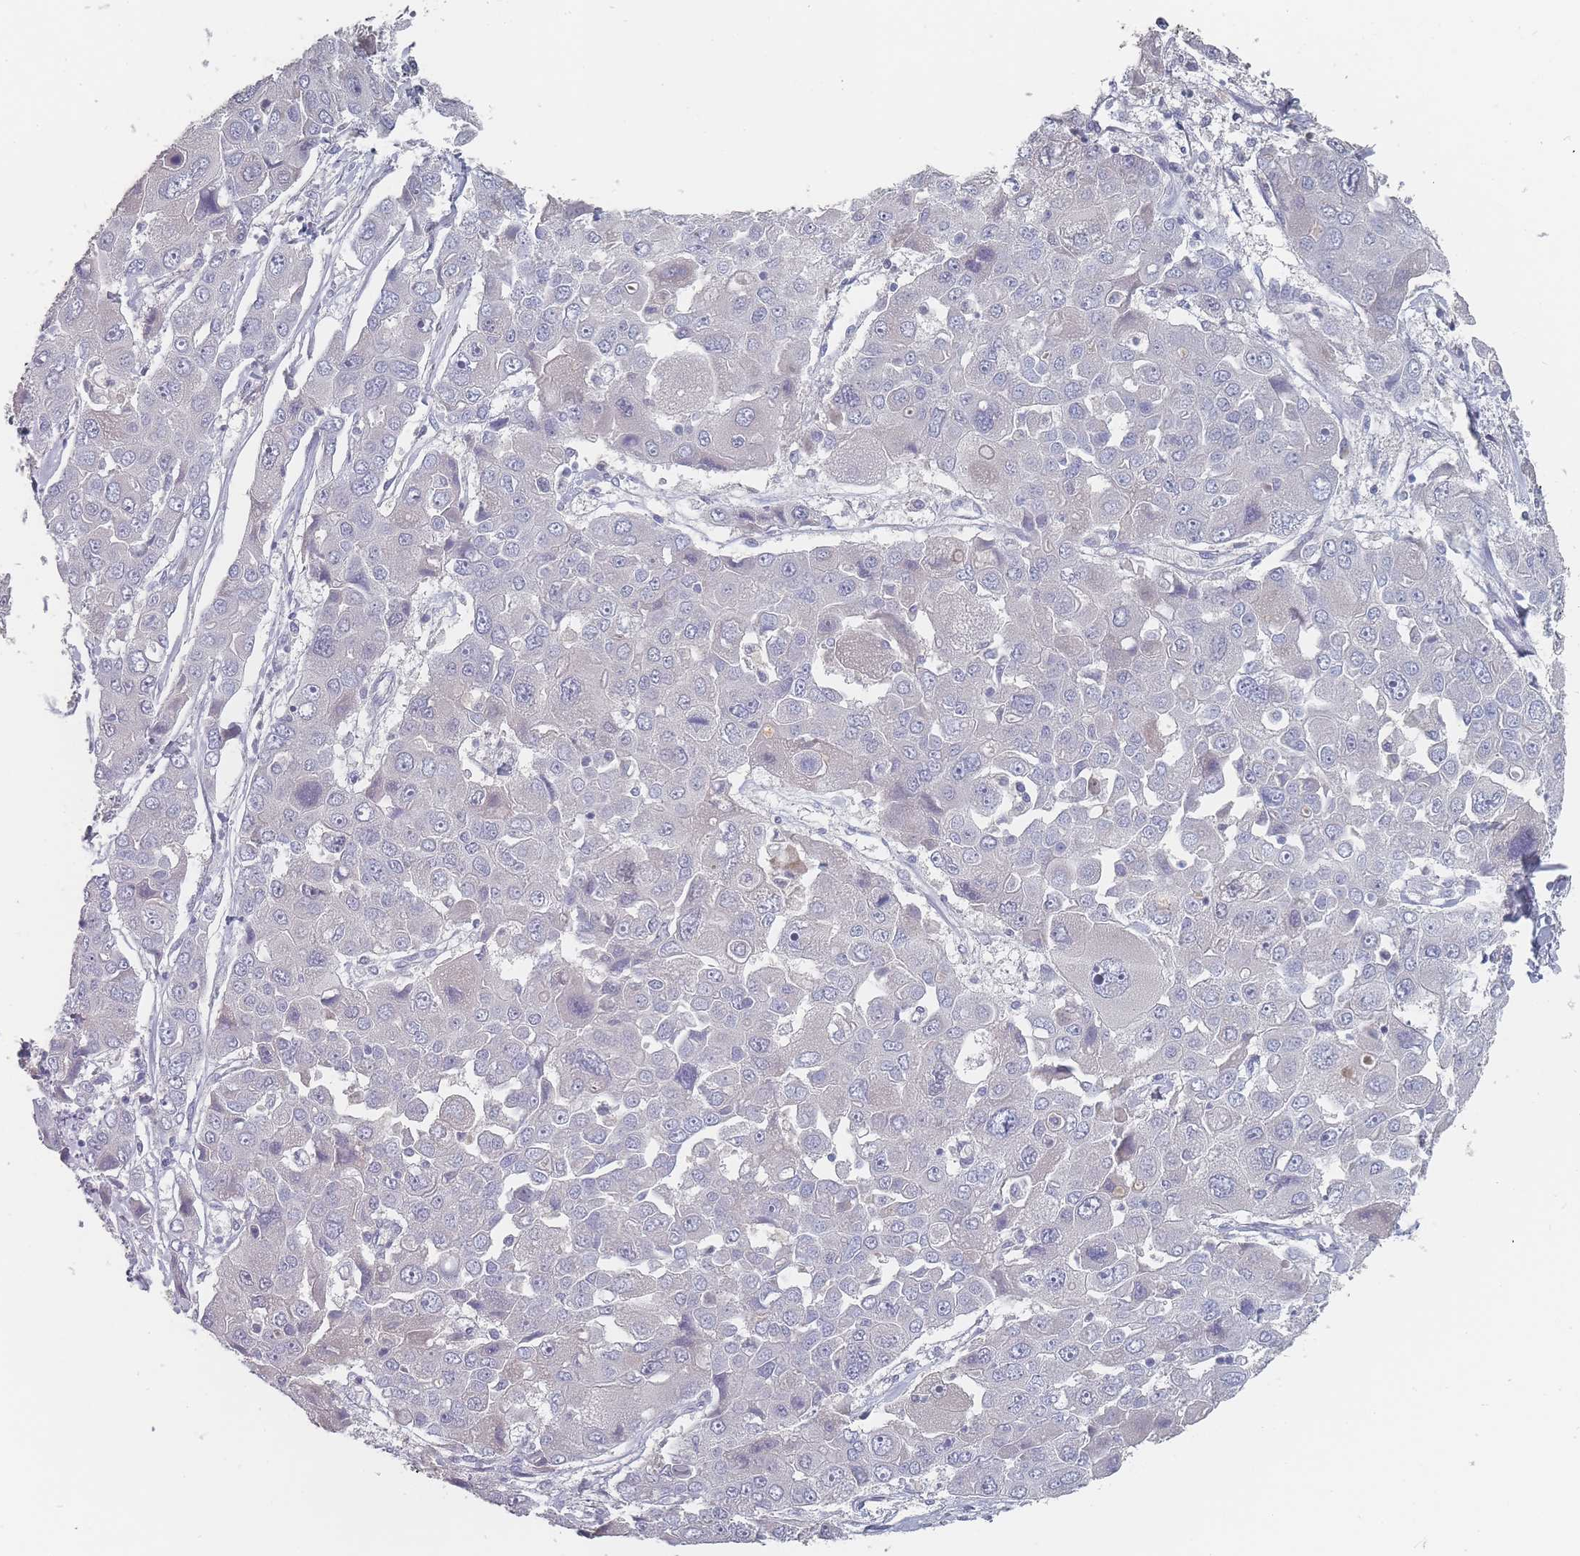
{"staining": {"intensity": "negative", "quantity": "none", "location": "none"}, "tissue": "liver cancer", "cell_type": "Tumor cells", "image_type": "cancer", "snomed": [{"axis": "morphology", "description": "Cholangiocarcinoma"}, {"axis": "topography", "description": "Liver"}], "caption": "Human liver cholangiocarcinoma stained for a protein using IHC reveals no staining in tumor cells.", "gene": "SLC35E4", "patient": {"sex": "male", "age": 67}}